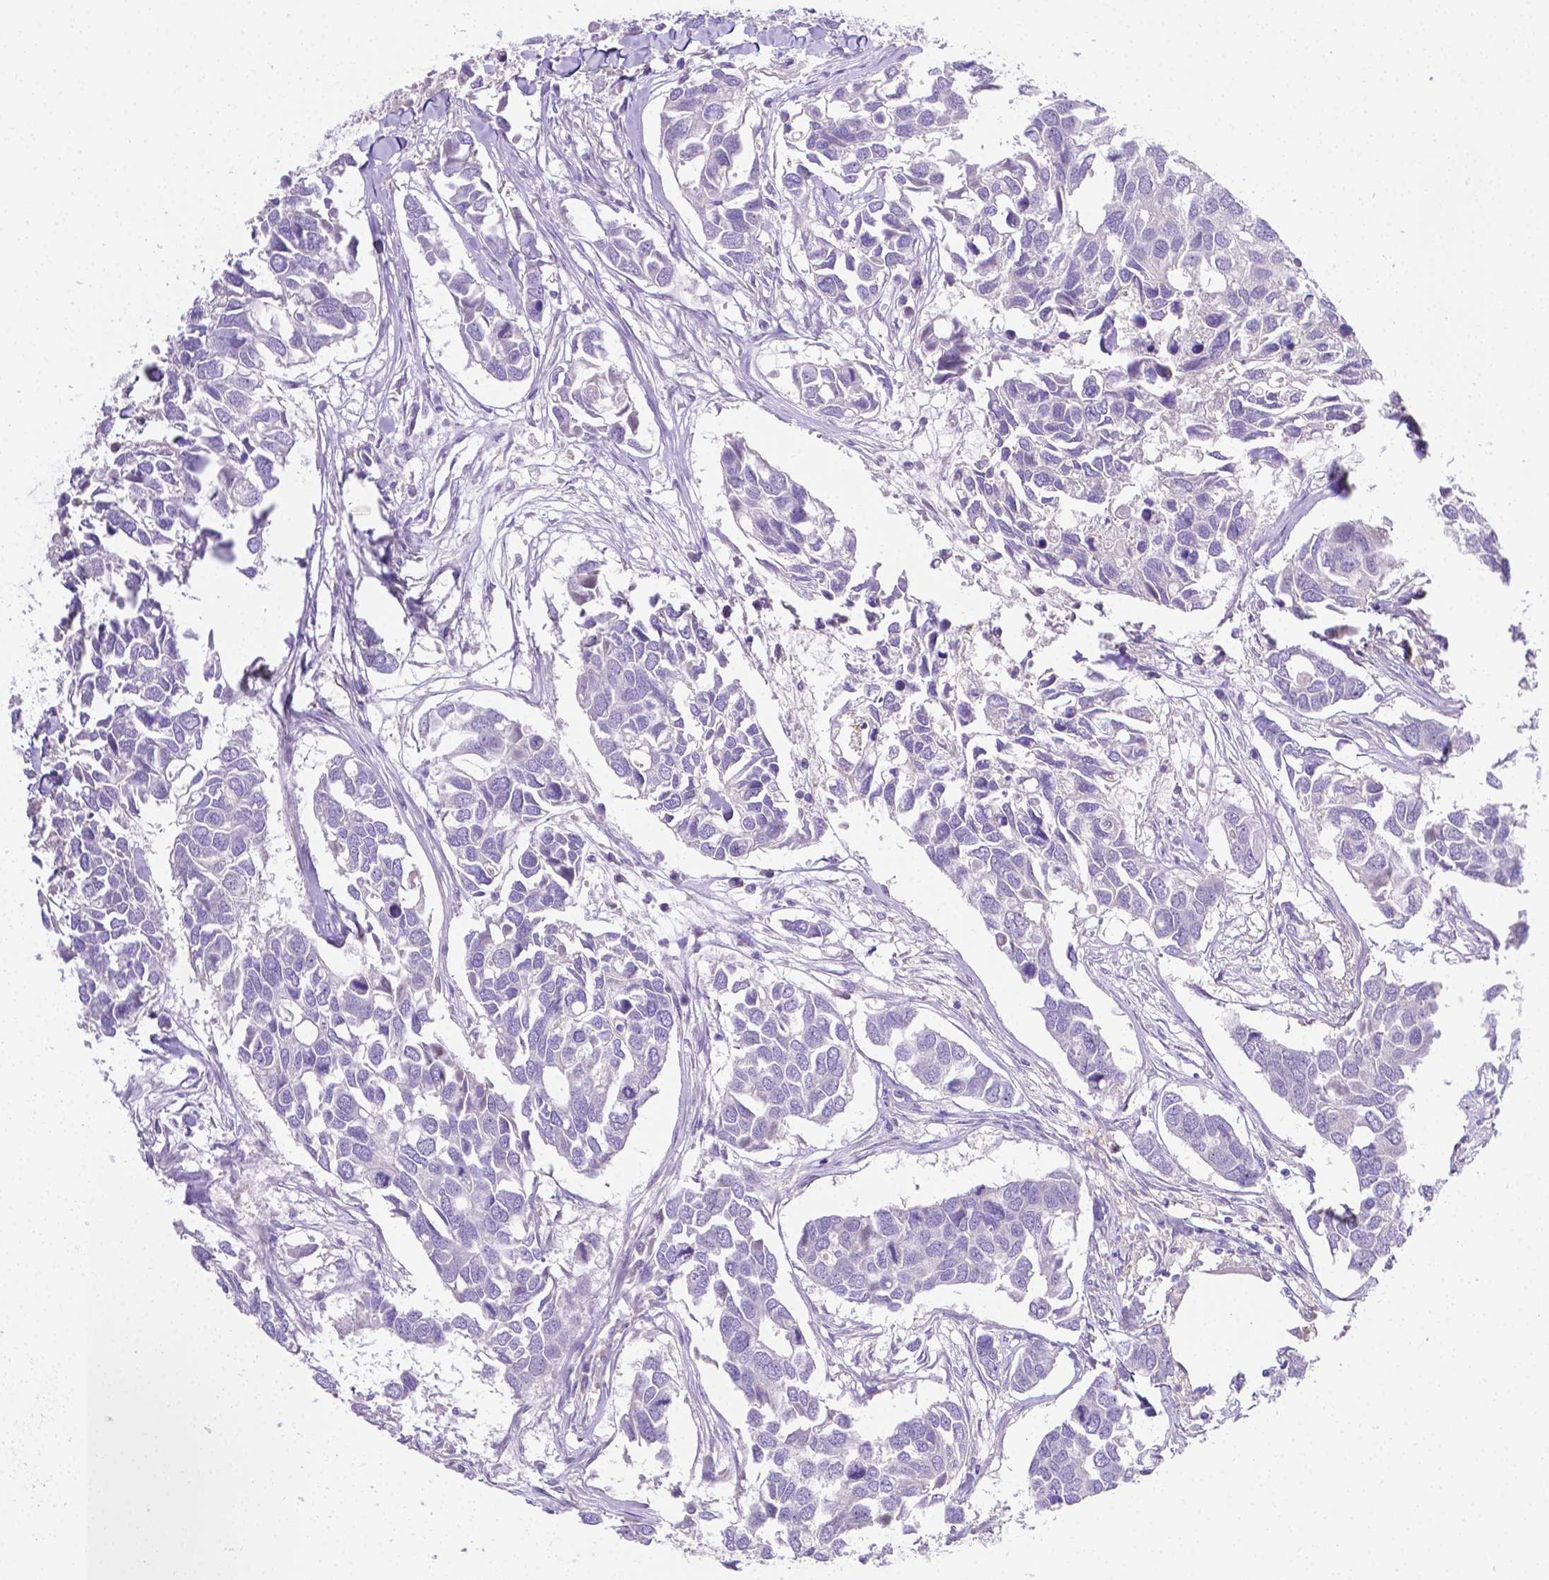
{"staining": {"intensity": "negative", "quantity": "none", "location": "none"}, "tissue": "breast cancer", "cell_type": "Tumor cells", "image_type": "cancer", "snomed": [{"axis": "morphology", "description": "Duct carcinoma"}, {"axis": "topography", "description": "Breast"}], "caption": "DAB (3,3'-diaminobenzidine) immunohistochemical staining of breast cancer (infiltrating ductal carcinoma) exhibits no significant expression in tumor cells.", "gene": "NXPH2", "patient": {"sex": "female", "age": 83}}